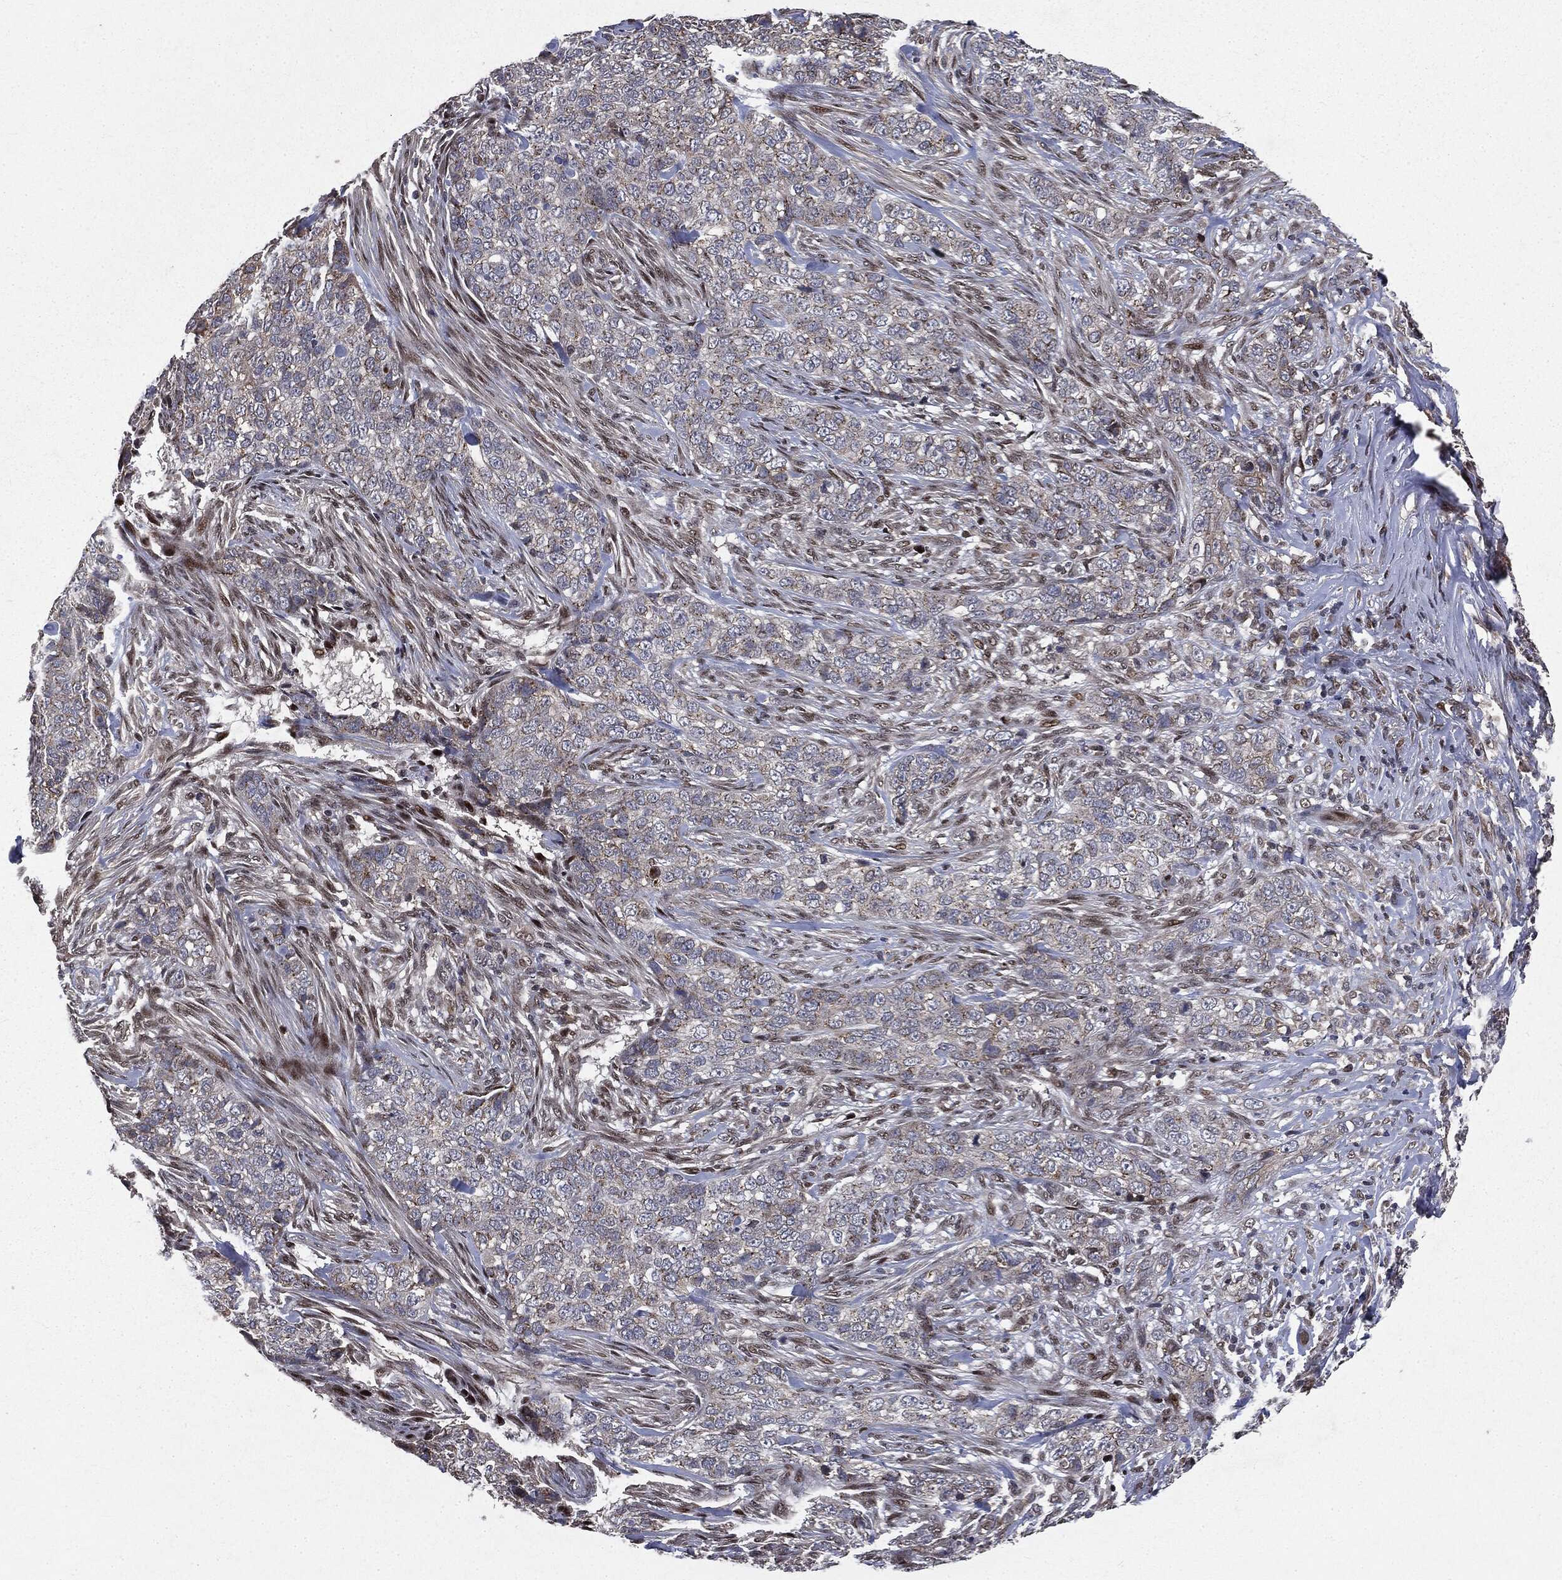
{"staining": {"intensity": "moderate", "quantity": "<25%", "location": "cytoplasmic/membranous"}, "tissue": "skin cancer", "cell_type": "Tumor cells", "image_type": "cancer", "snomed": [{"axis": "morphology", "description": "Basal cell carcinoma"}, {"axis": "topography", "description": "Skin"}], "caption": "Immunohistochemistry (IHC) (DAB) staining of human skin cancer (basal cell carcinoma) shows moderate cytoplasmic/membranous protein expression in approximately <25% of tumor cells. (DAB = brown stain, brightfield microscopy at high magnification).", "gene": "PLPPR2", "patient": {"sex": "female", "age": 69}}